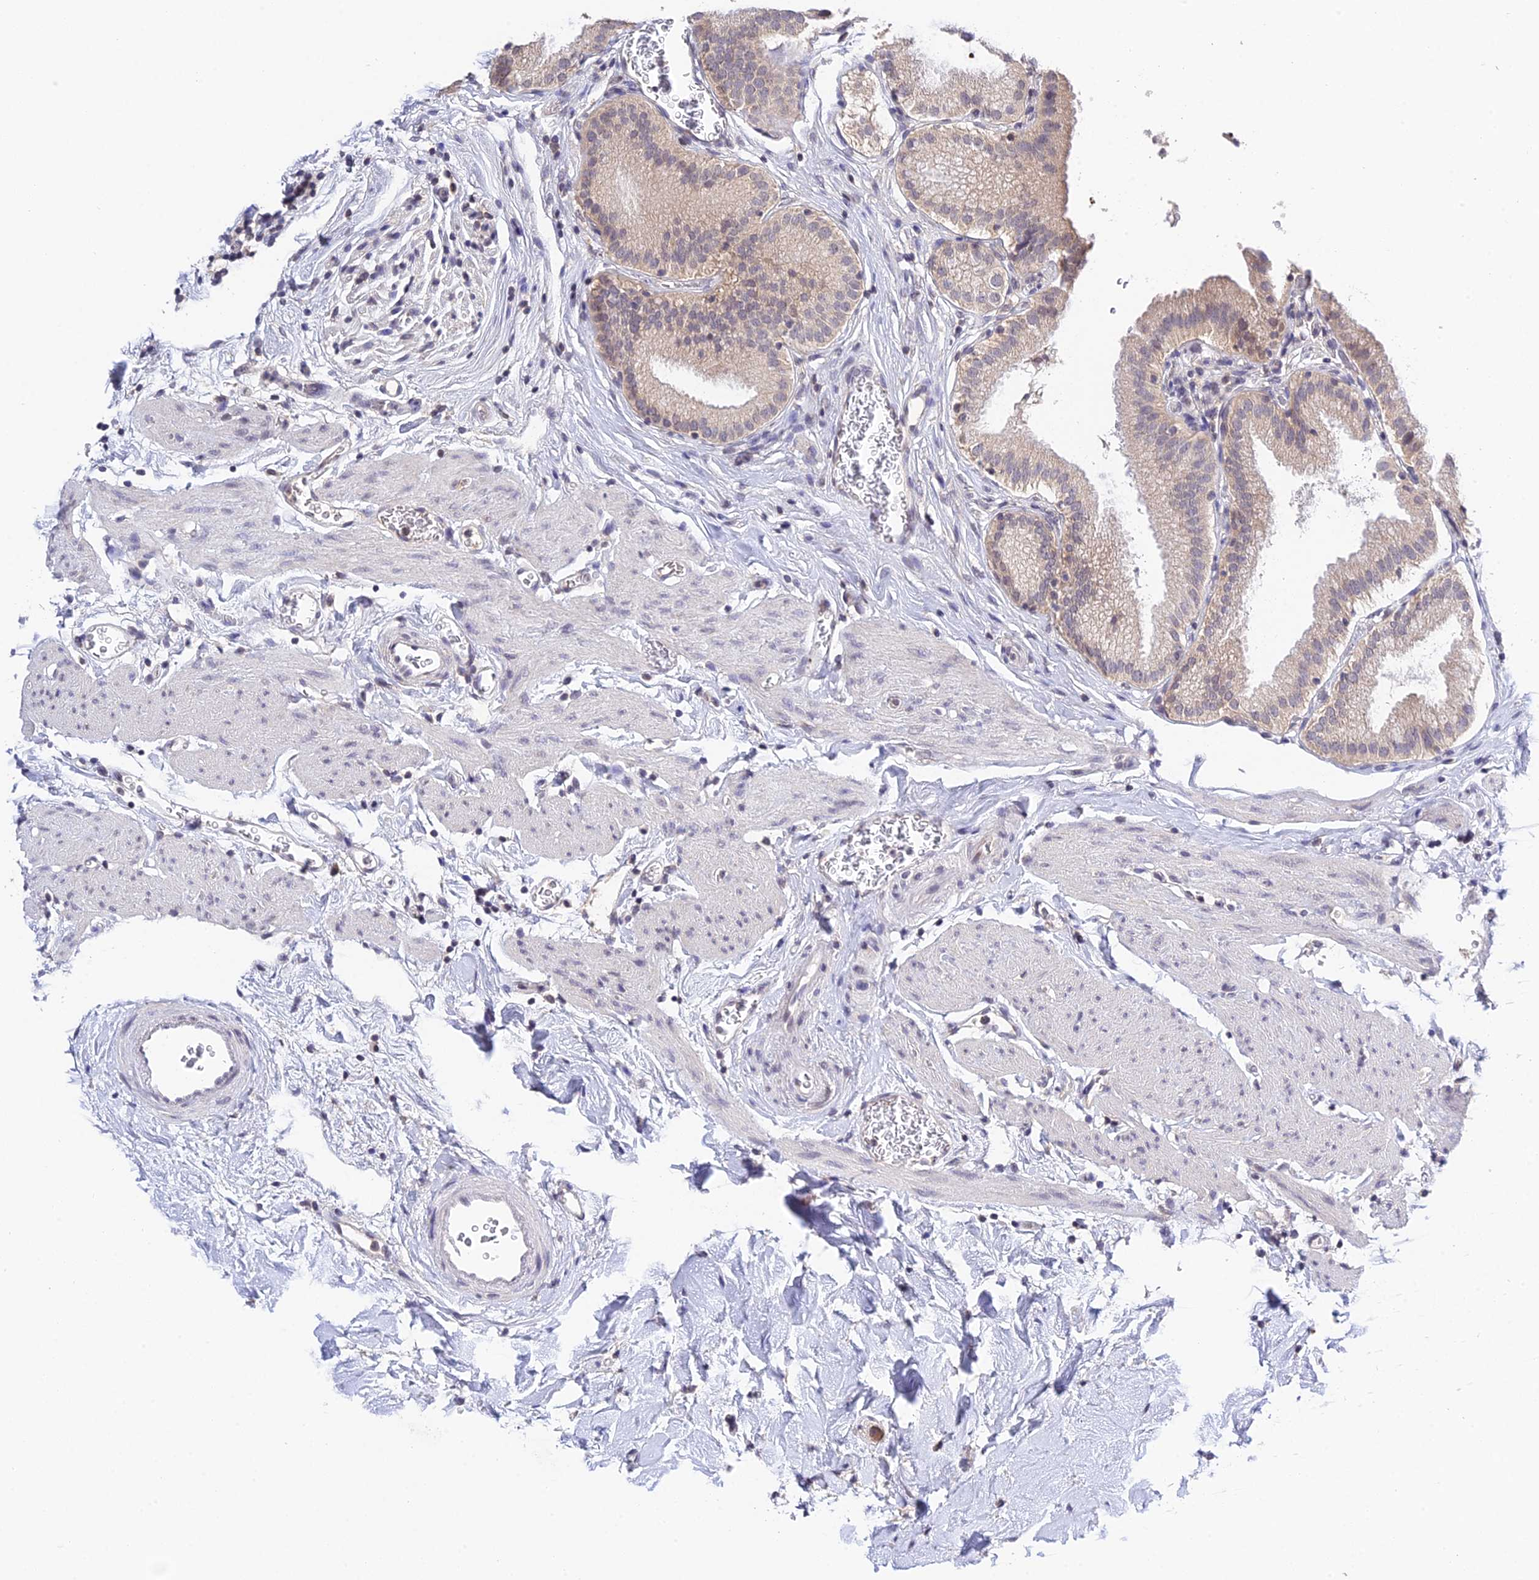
{"staining": {"intensity": "weak", "quantity": "25%-75%", "location": "cytoplasmic/membranous"}, "tissue": "gallbladder", "cell_type": "Glandular cells", "image_type": "normal", "snomed": [{"axis": "morphology", "description": "Normal tissue, NOS"}, {"axis": "topography", "description": "Gallbladder"}], "caption": "Weak cytoplasmic/membranous staining is present in about 25%-75% of glandular cells in unremarkable gallbladder. The protein of interest is shown in brown color, while the nuclei are stained blue.", "gene": "TEKT1", "patient": {"sex": "male", "age": 54}}